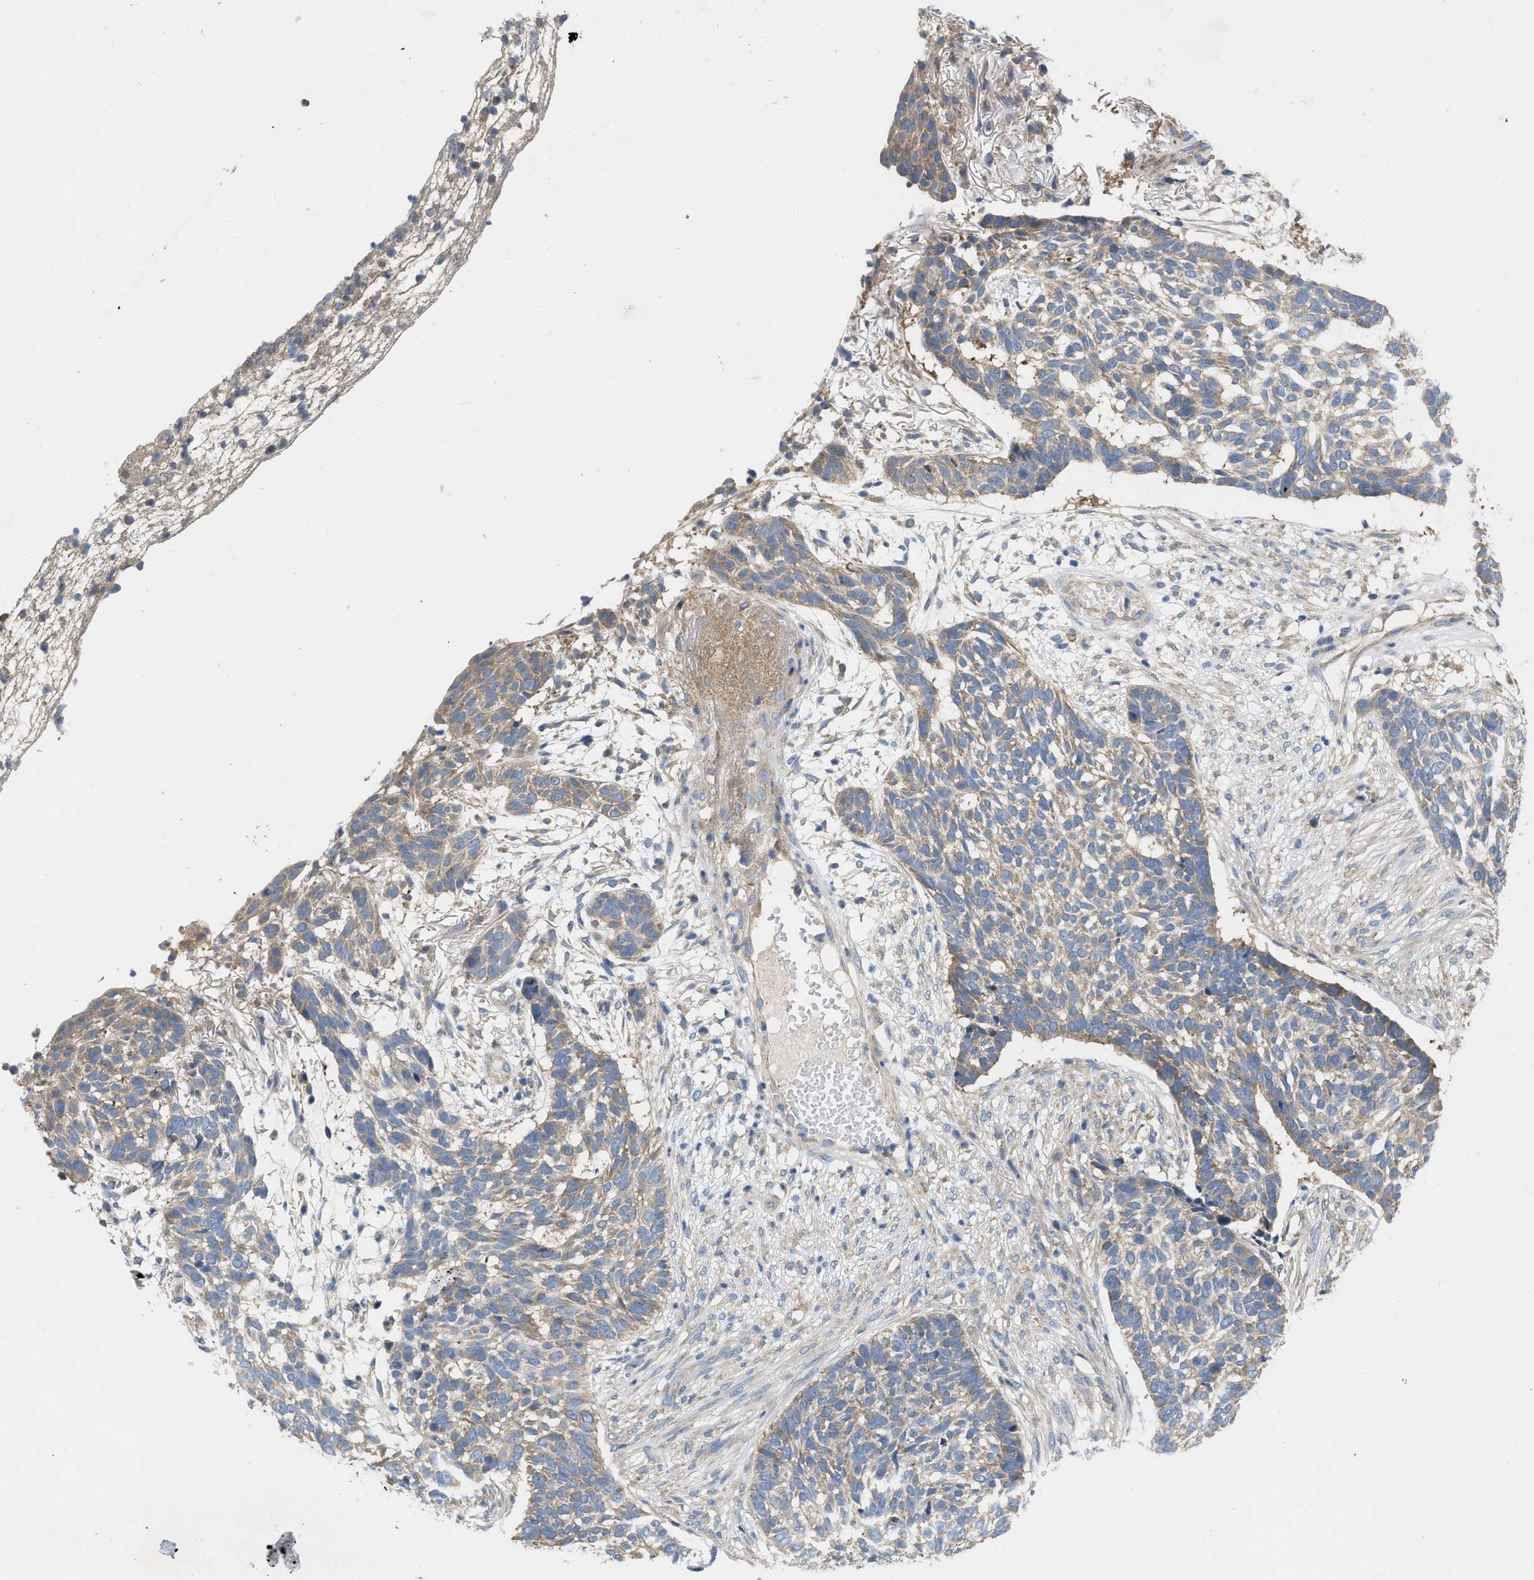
{"staining": {"intensity": "moderate", "quantity": ">75%", "location": "cytoplasmic/membranous"}, "tissue": "skin cancer", "cell_type": "Tumor cells", "image_type": "cancer", "snomed": [{"axis": "morphology", "description": "Basal cell carcinoma"}, {"axis": "topography", "description": "Skin"}], "caption": "Basal cell carcinoma (skin) was stained to show a protein in brown. There is medium levels of moderate cytoplasmic/membranous positivity in approximately >75% of tumor cells.", "gene": "TMEM131", "patient": {"sex": "male", "age": 85}}